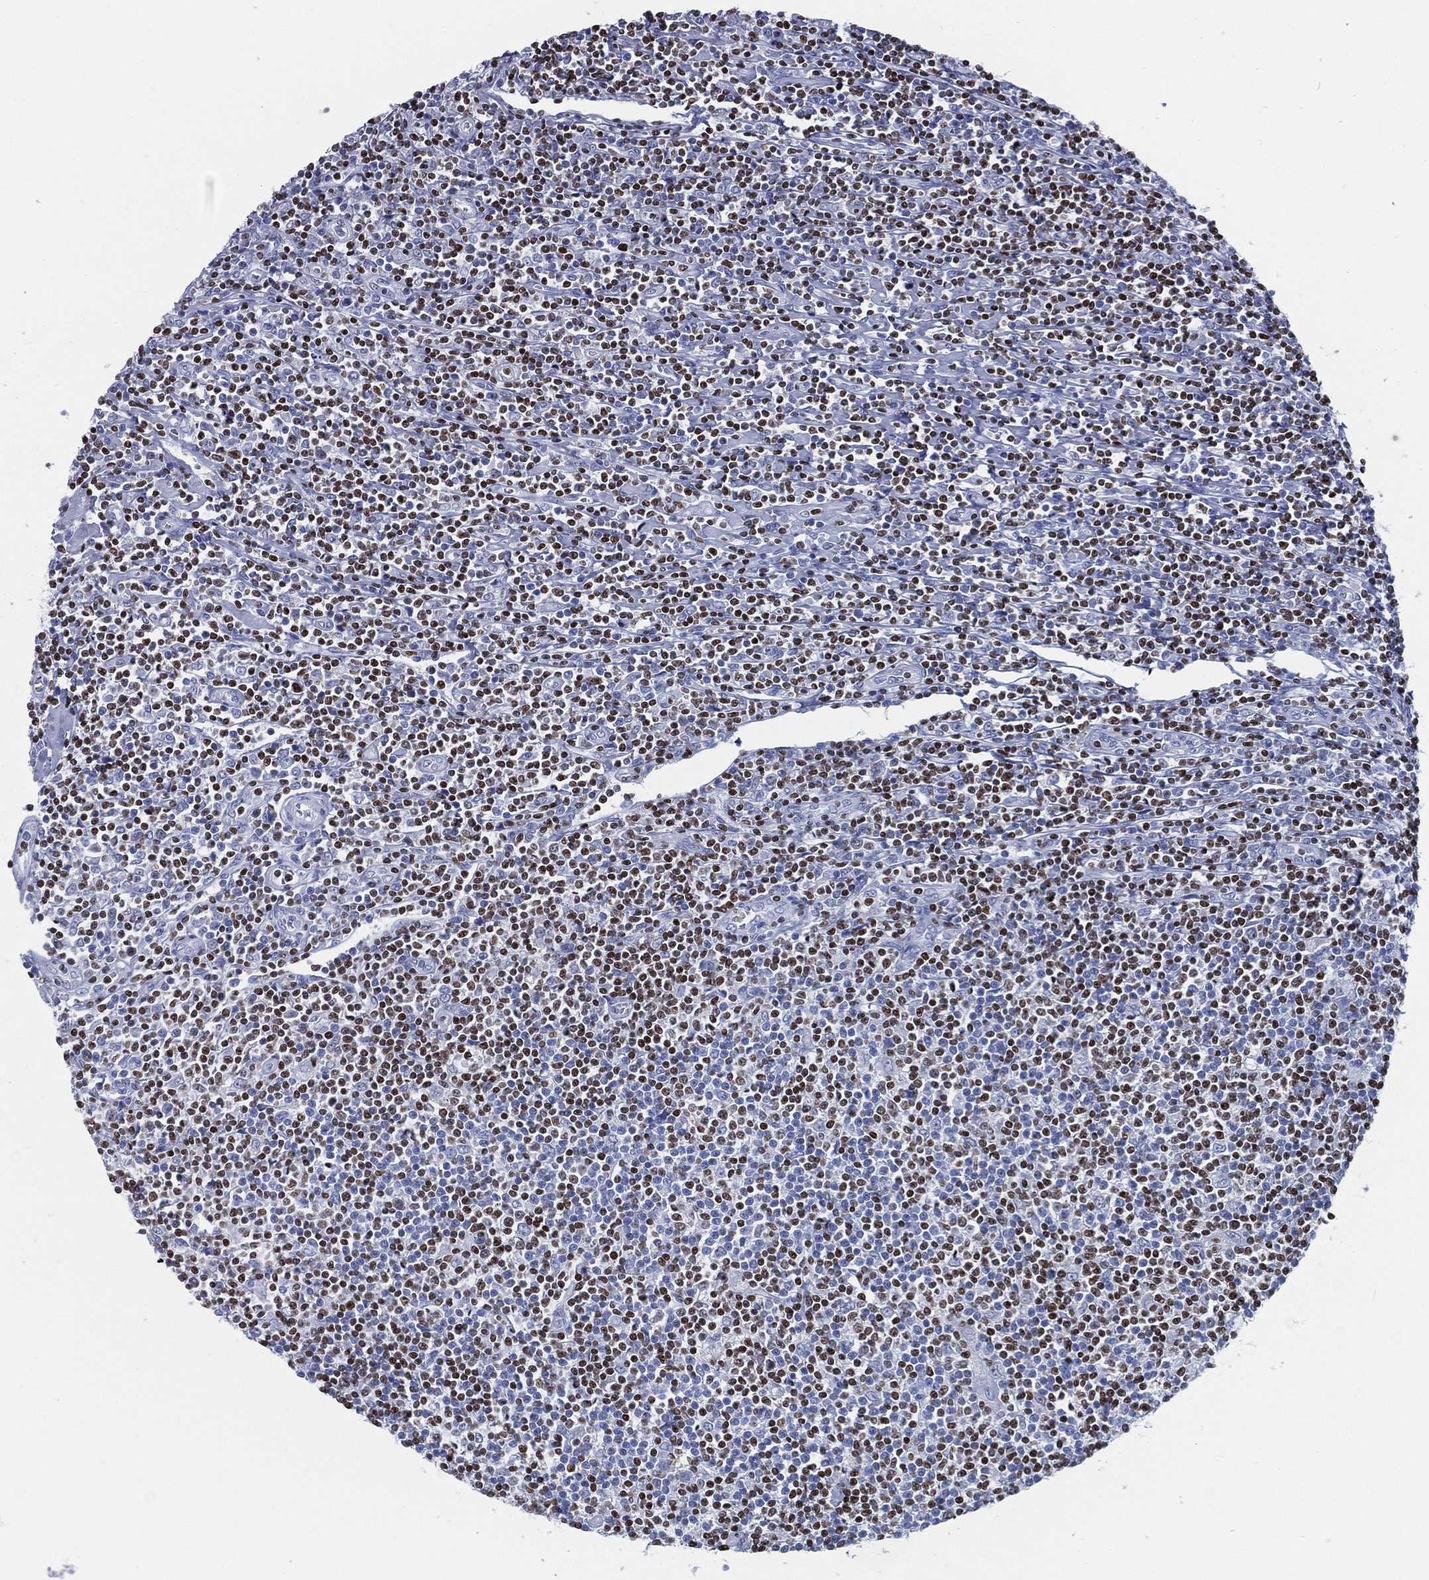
{"staining": {"intensity": "negative", "quantity": "none", "location": "none"}, "tissue": "lymphoma", "cell_type": "Tumor cells", "image_type": "cancer", "snomed": [{"axis": "morphology", "description": "Hodgkin's disease, NOS"}, {"axis": "topography", "description": "Lymph node"}], "caption": "This is an immunohistochemistry photomicrograph of human lymphoma. There is no staining in tumor cells.", "gene": "PYHIN1", "patient": {"sex": "male", "age": 40}}